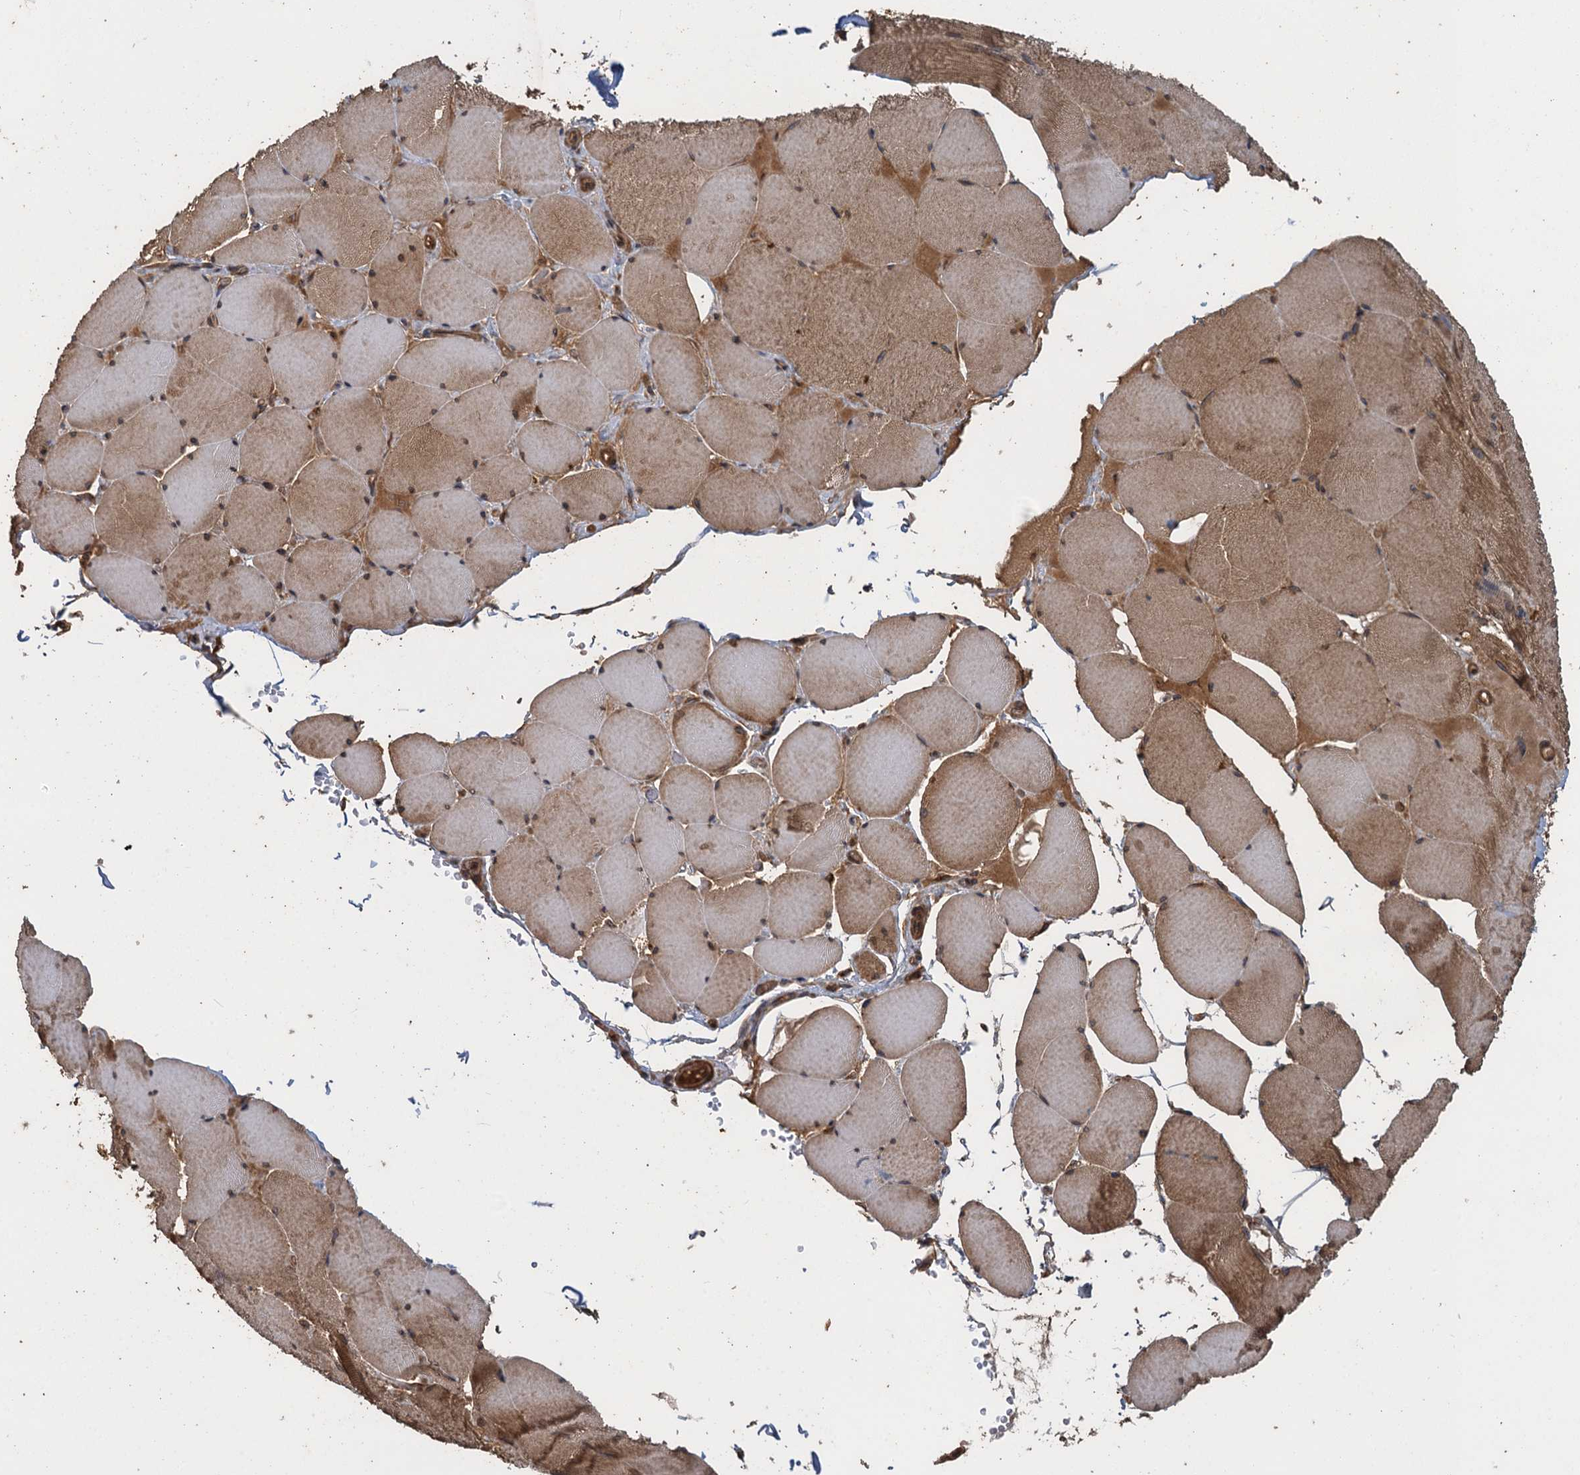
{"staining": {"intensity": "moderate", "quantity": ">75%", "location": "cytoplasmic/membranous,nuclear"}, "tissue": "skeletal muscle", "cell_type": "Myocytes", "image_type": "normal", "snomed": [{"axis": "morphology", "description": "Normal tissue, NOS"}, {"axis": "topography", "description": "Skeletal muscle"}, {"axis": "topography", "description": "Head-Neck"}], "caption": "A micrograph of human skeletal muscle stained for a protein reveals moderate cytoplasmic/membranous,nuclear brown staining in myocytes. Immunohistochemistry (ihc) stains the protein in brown and the nuclei are stained blue.", "gene": "GLE1", "patient": {"sex": "male", "age": 66}}